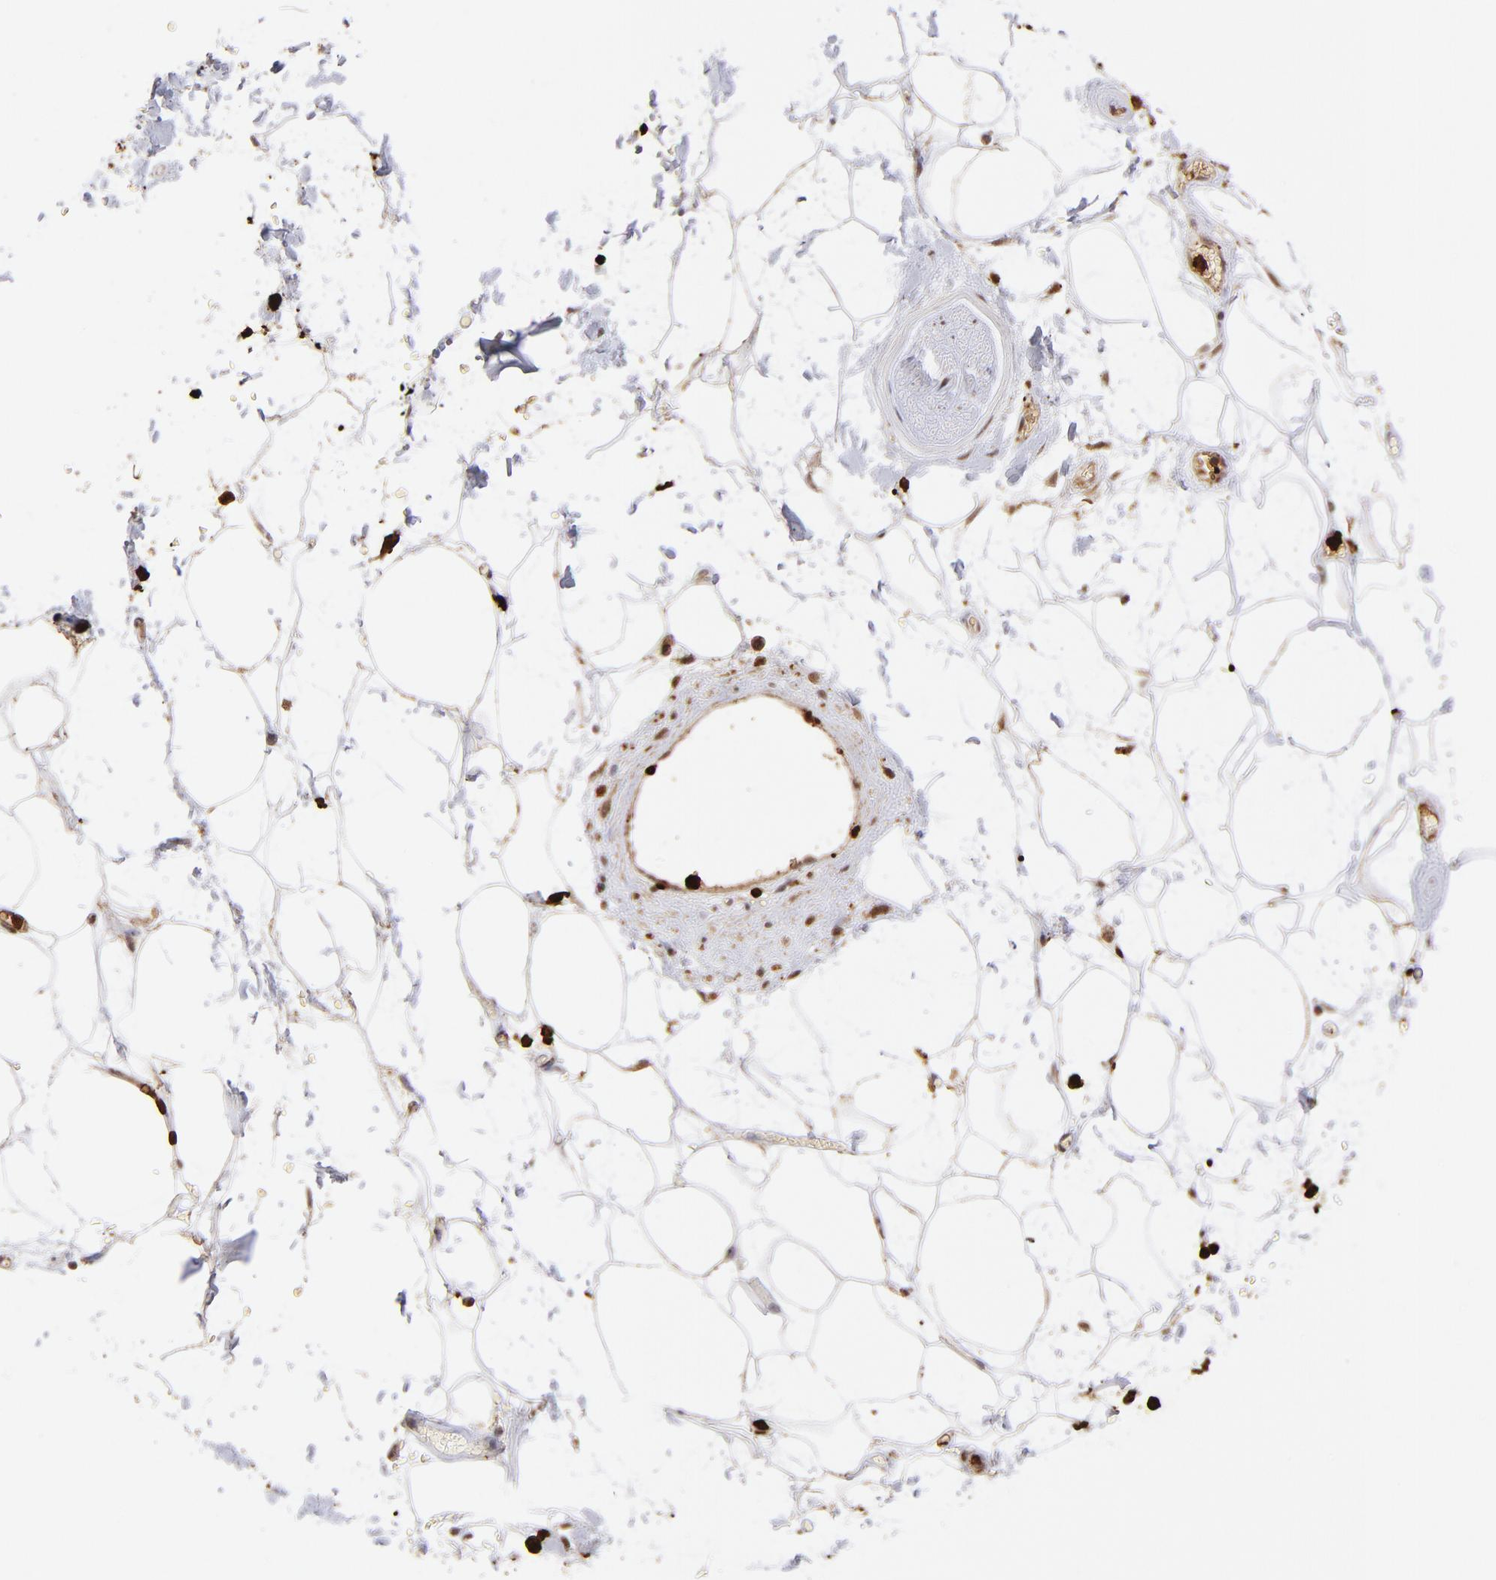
{"staining": {"intensity": "weak", "quantity": ">75%", "location": "cytoplasmic/membranous"}, "tissue": "adipose tissue", "cell_type": "Adipocytes", "image_type": "normal", "snomed": [{"axis": "morphology", "description": "Normal tissue, NOS"}, {"axis": "topography", "description": "Soft tissue"}], "caption": "Protein expression analysis of normal human adipose tissue reveals weak cytoplasmic/membranous staining in about >75% of adipocytes. The protein is stained brown, and the nuclei are stained in blue (DAB IHC with brightfield microscopy, high magnification).", "gene": "ZFX", "patient": {"sex": "male", "age": 72}}